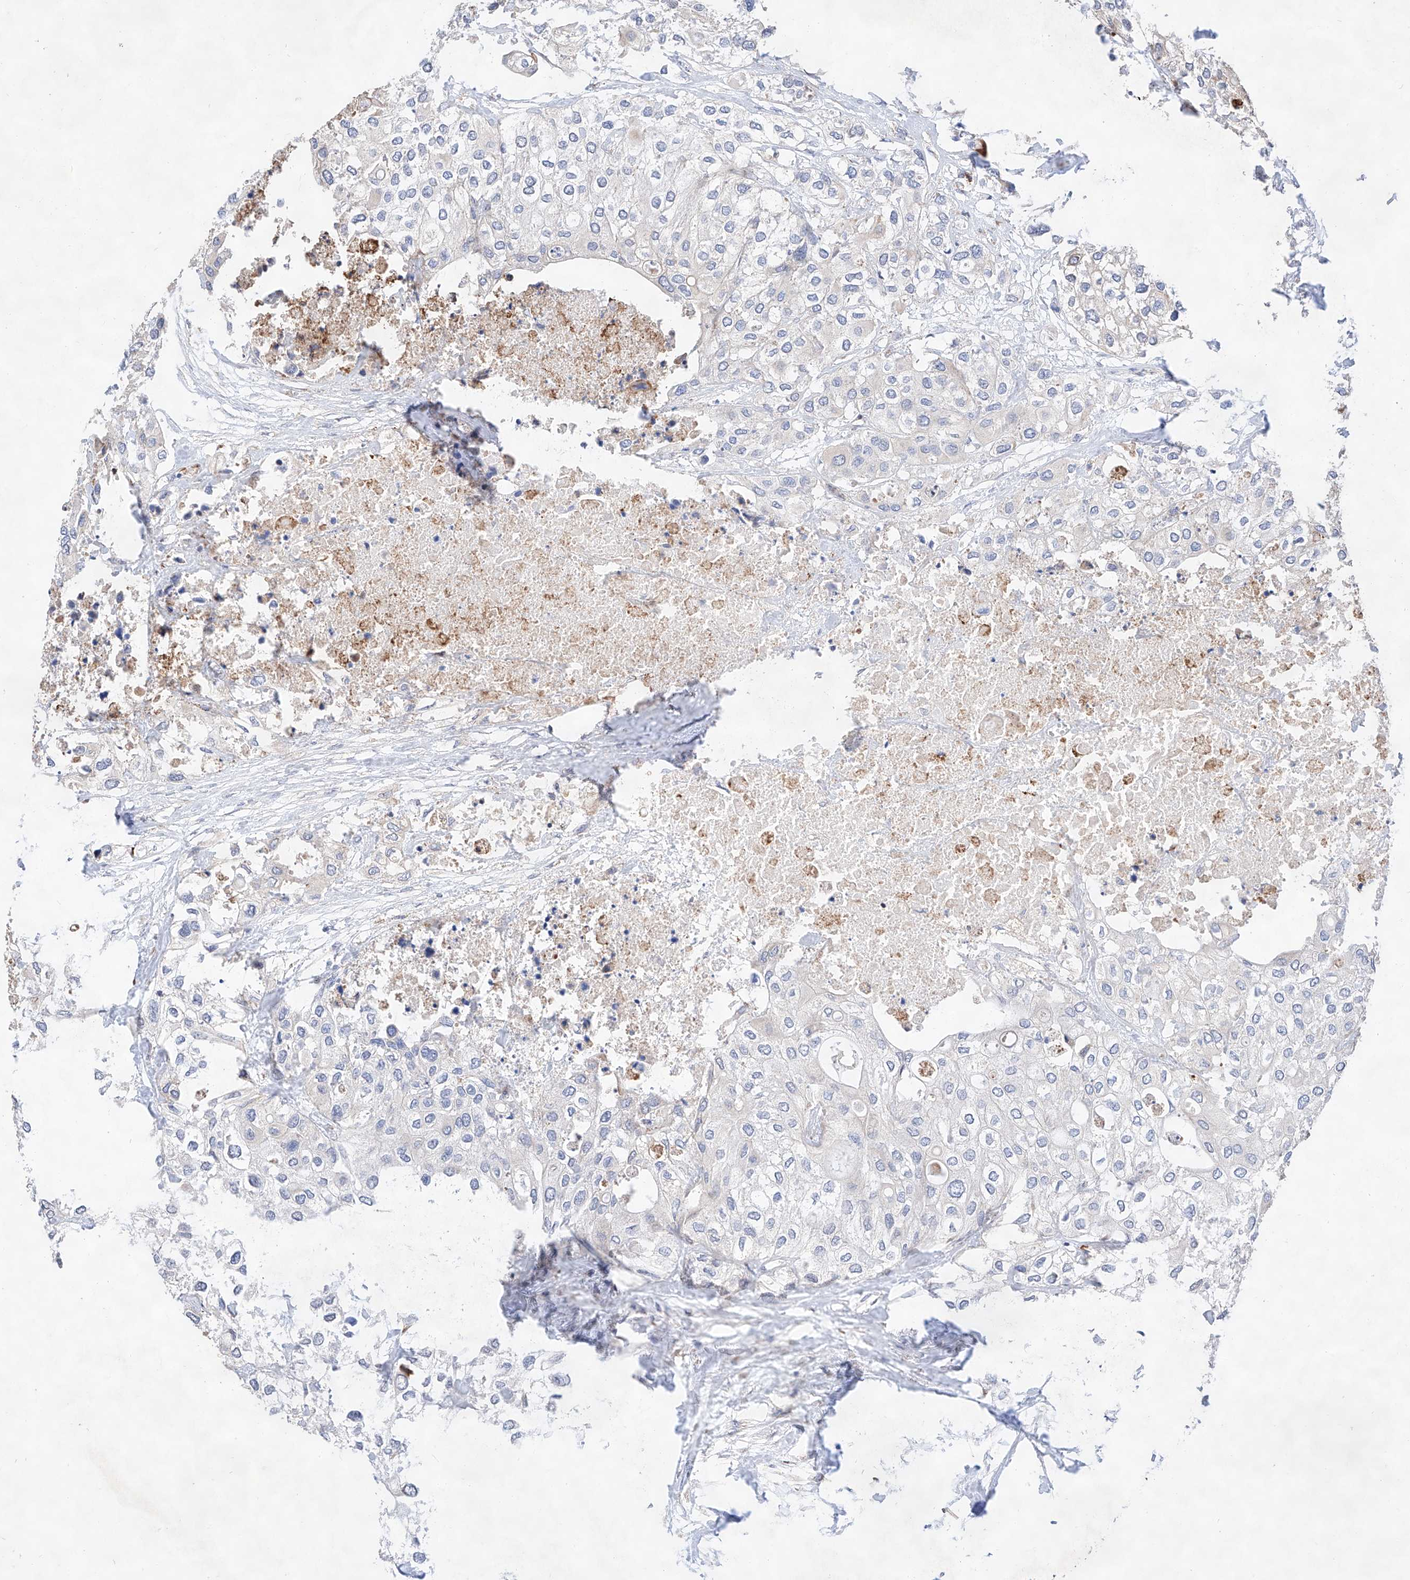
{"staining": {"intensity": "negative", "quantity": "none", "location": "none"}, "tissue": "urothelial cancer", "cell_type": "Tumor cells", "image_type": "cancer", "snomed": [{"axis": "morphology", "description": "Urothelial carcinoma, High grade"}, {"axis": "topography", "description": "Urinary bladder"}], "caption": "Tumor cells are negative for brown protein staining in high-grade urothelial carcinoma.", "gene": "ATP9B", "patient": {"sex": "male", "age": 64}}